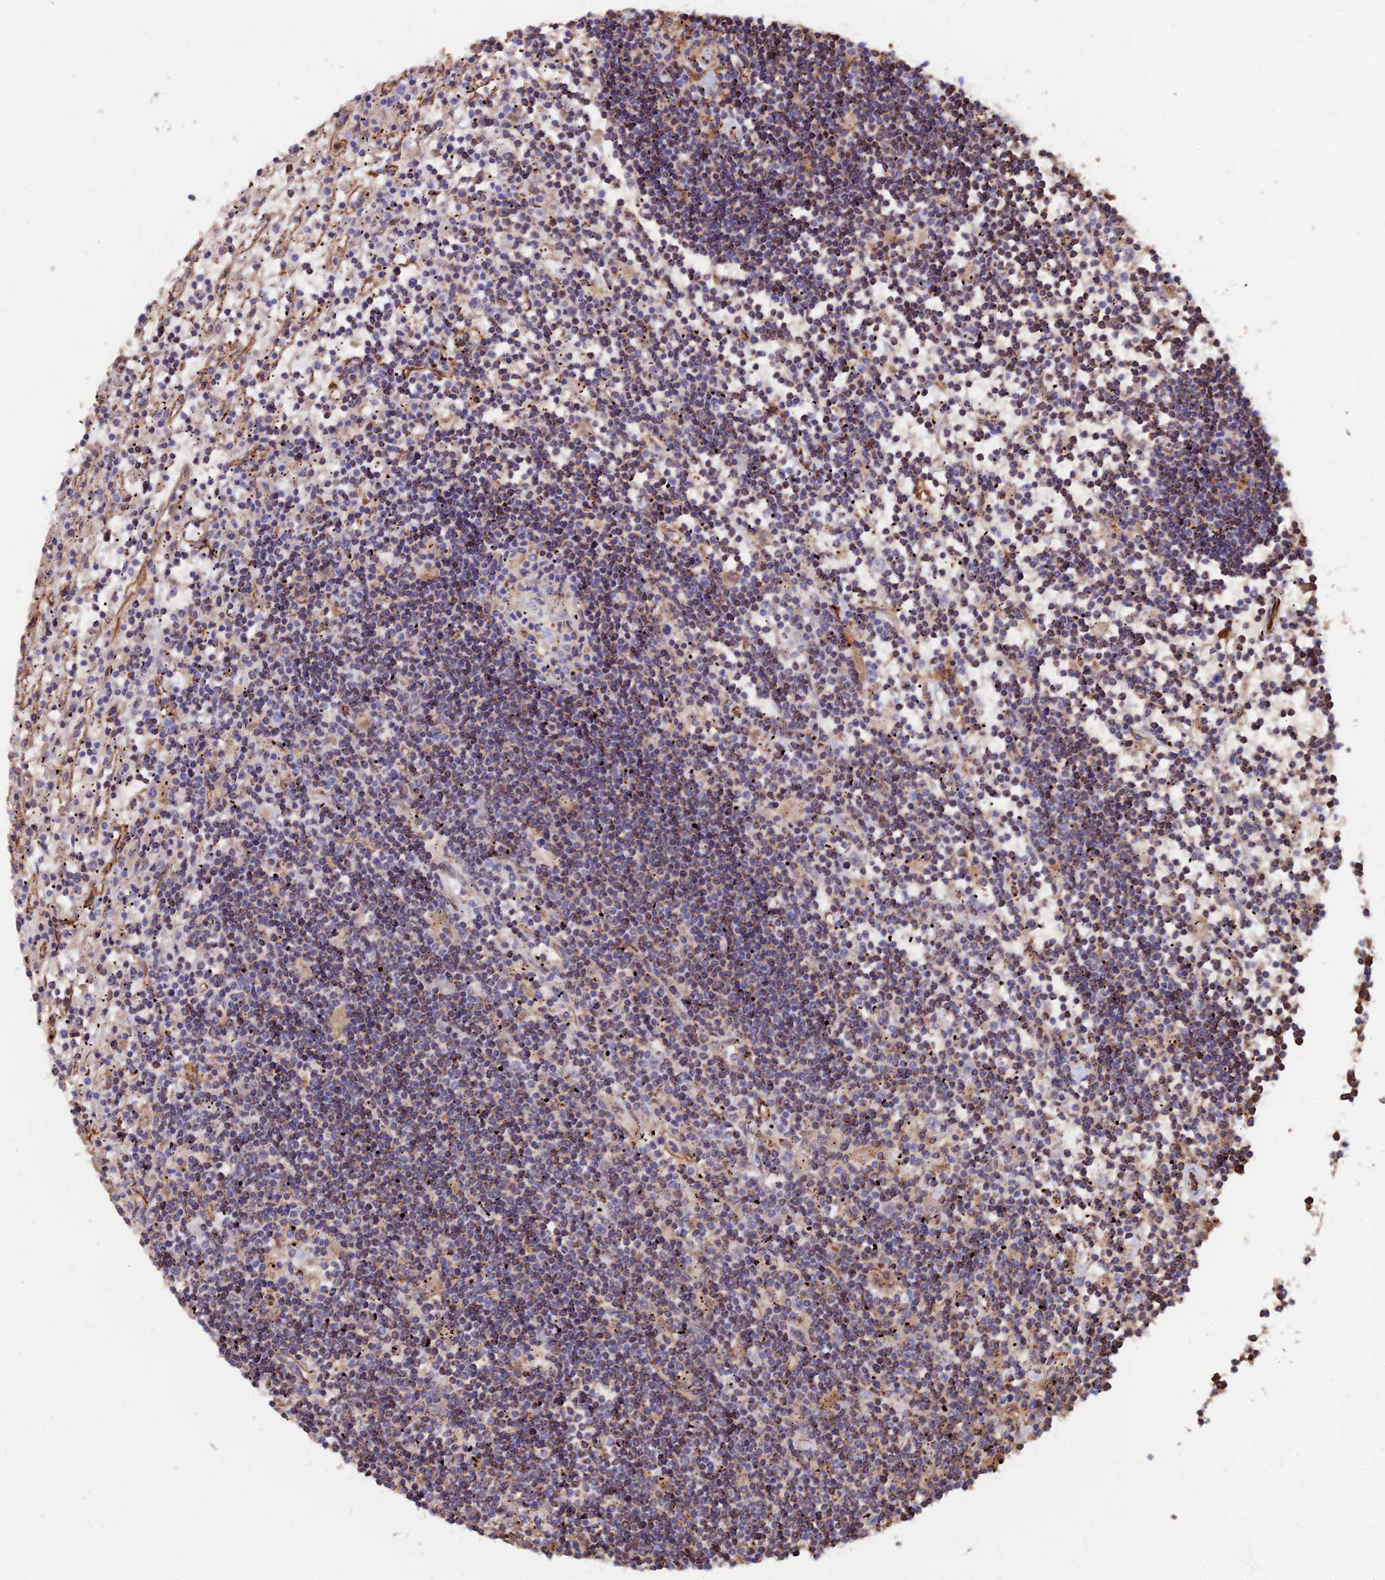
{"staining": {"intensity": "negative", "quantity": "none", "location": "none"}, "tissue": "lymphoma", "cell_type": "Tumor cells", "image_type": "cancer", "snomed": [{"axis": "morphology", "description": "Malignant lymphoma, non-Hodgkin's type, Low grade"}, {"axis": "topography", "description": "Spleen"}], "caption": "Human malignant lymphoma, non-Hodgkin's type (low-grade) stained for a protein using immunohistochemistry reveals no positivity in tumor cells.", "gene": "CDK18", "patient": {"sex": "male", "age": 76}}